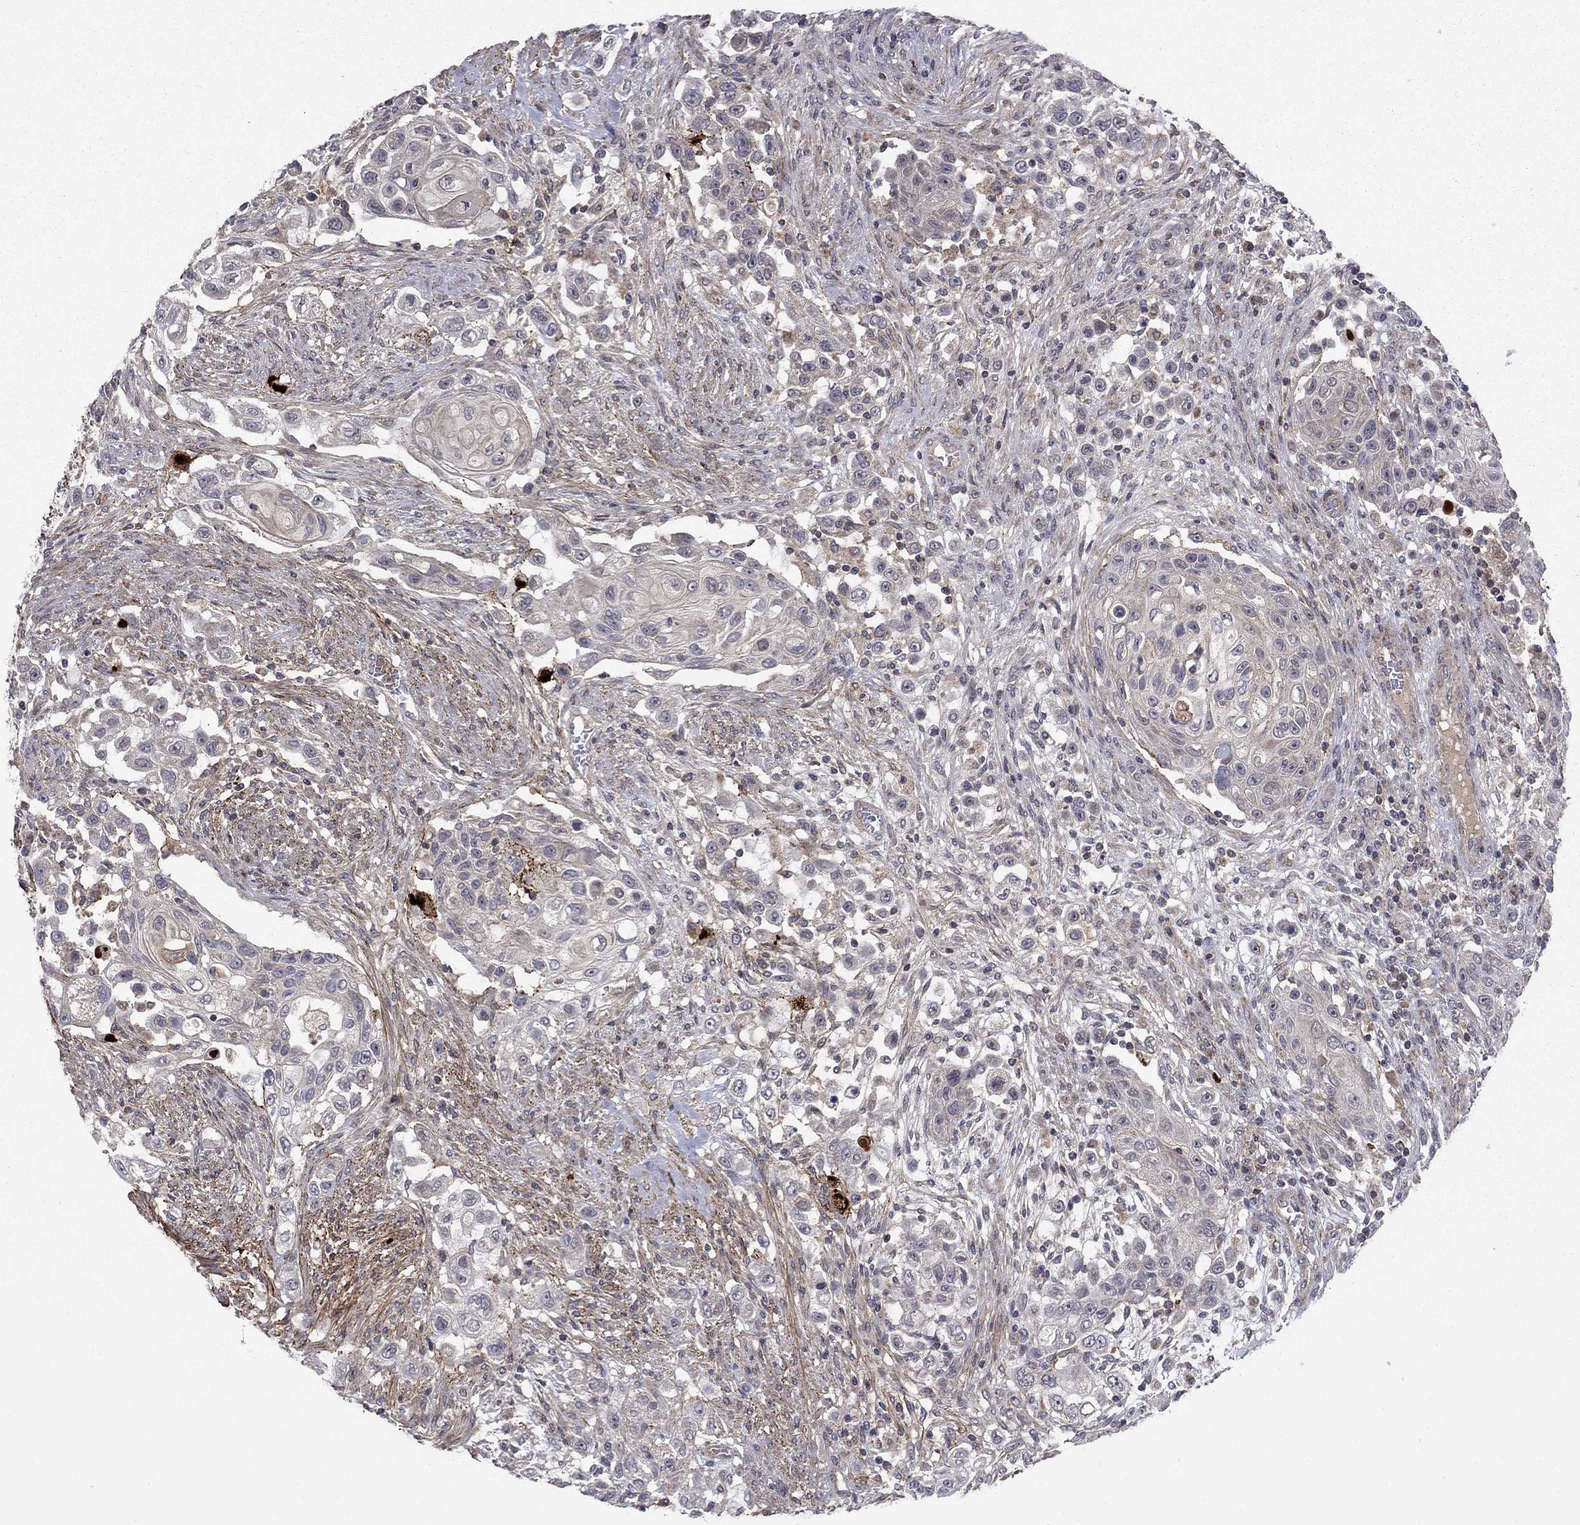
{"staining": {"intensity": "negative", "quantity": "none", "location": "none"}, "tissue": "urothelial cancer", "cell_type": "Tumor cells", "image_type": "cancer", "snomed": [{"axis": "morphology", "description": "Urothelial carcinoma, High grade"}, {"axis": "topography", "description": "Urinary bladder"}], "caption": "Protein analysis of urothelial carcinoma (high-grade) shows no significant positivity in tumor cells.", "gene": "DOP1B", "patient": {"sex": "female", "age": 56}}